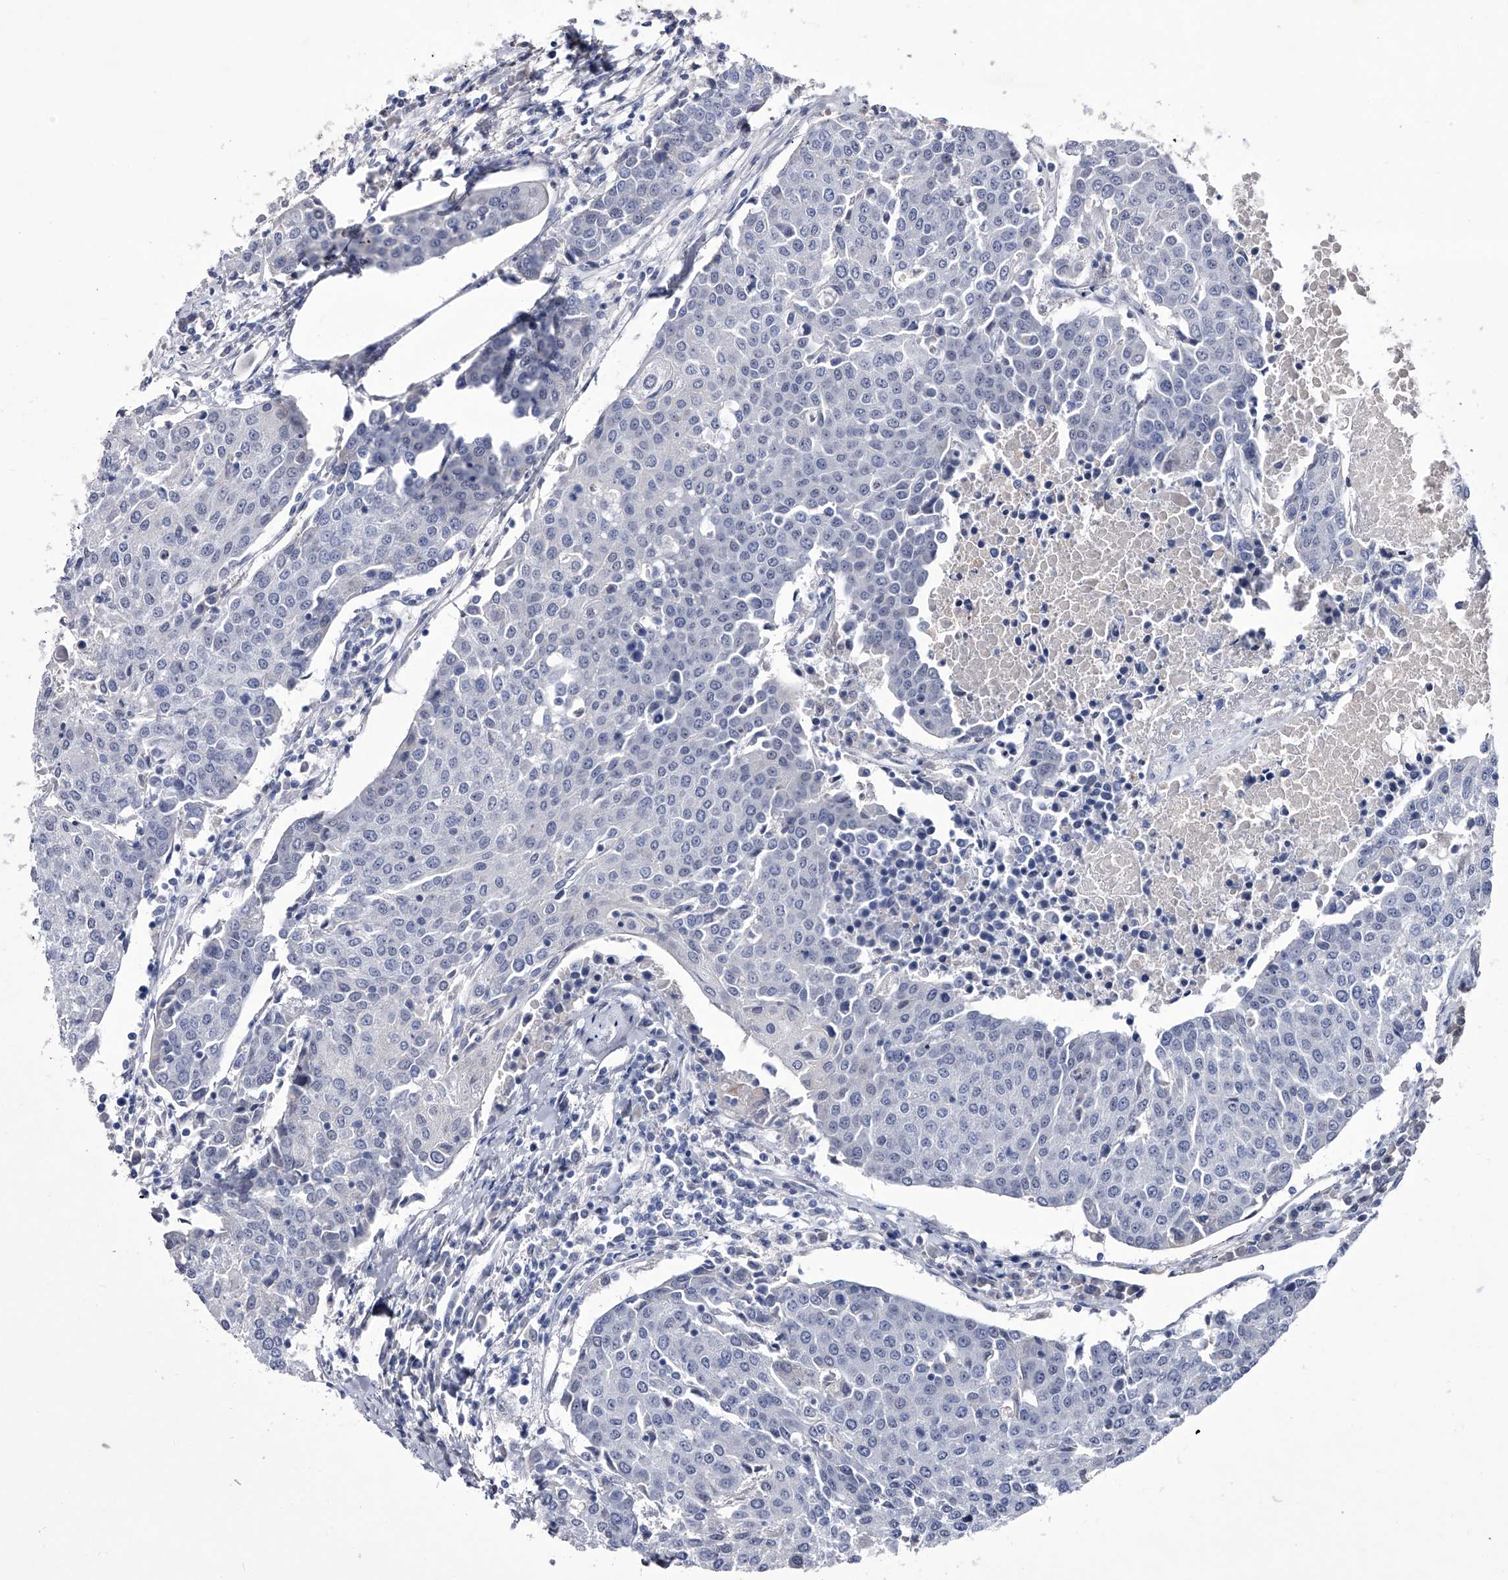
{"staining": {"intensity": "negative", "quantity": "none", "location": "none"}, "tissue": "urothelial cancer", "cell_type": "Tumor cells", "image_type": "cancer", "snomed": [{"axis": "morphology", "description": "Urothelial carcinoma, High grade"}, {"axis": "topography", "description": "Urinary bladder"}], "caption": "Immunohistochemistry (IHC) micrograph of neoplastic tissue: human urothelial cancer stained with DAB (3,3'-diaminobenzidine) reveals no significant protein positivity in tumor cells. Brightfield microscopy of immunohistochemistry (IHC) stained with DAB (3,3'-diaminobenzidine) (brown) and hematoxylin (blue), captured at high magnification.", "gene": "CRISP2", "patient": {"sex": "female", "age": 85}}